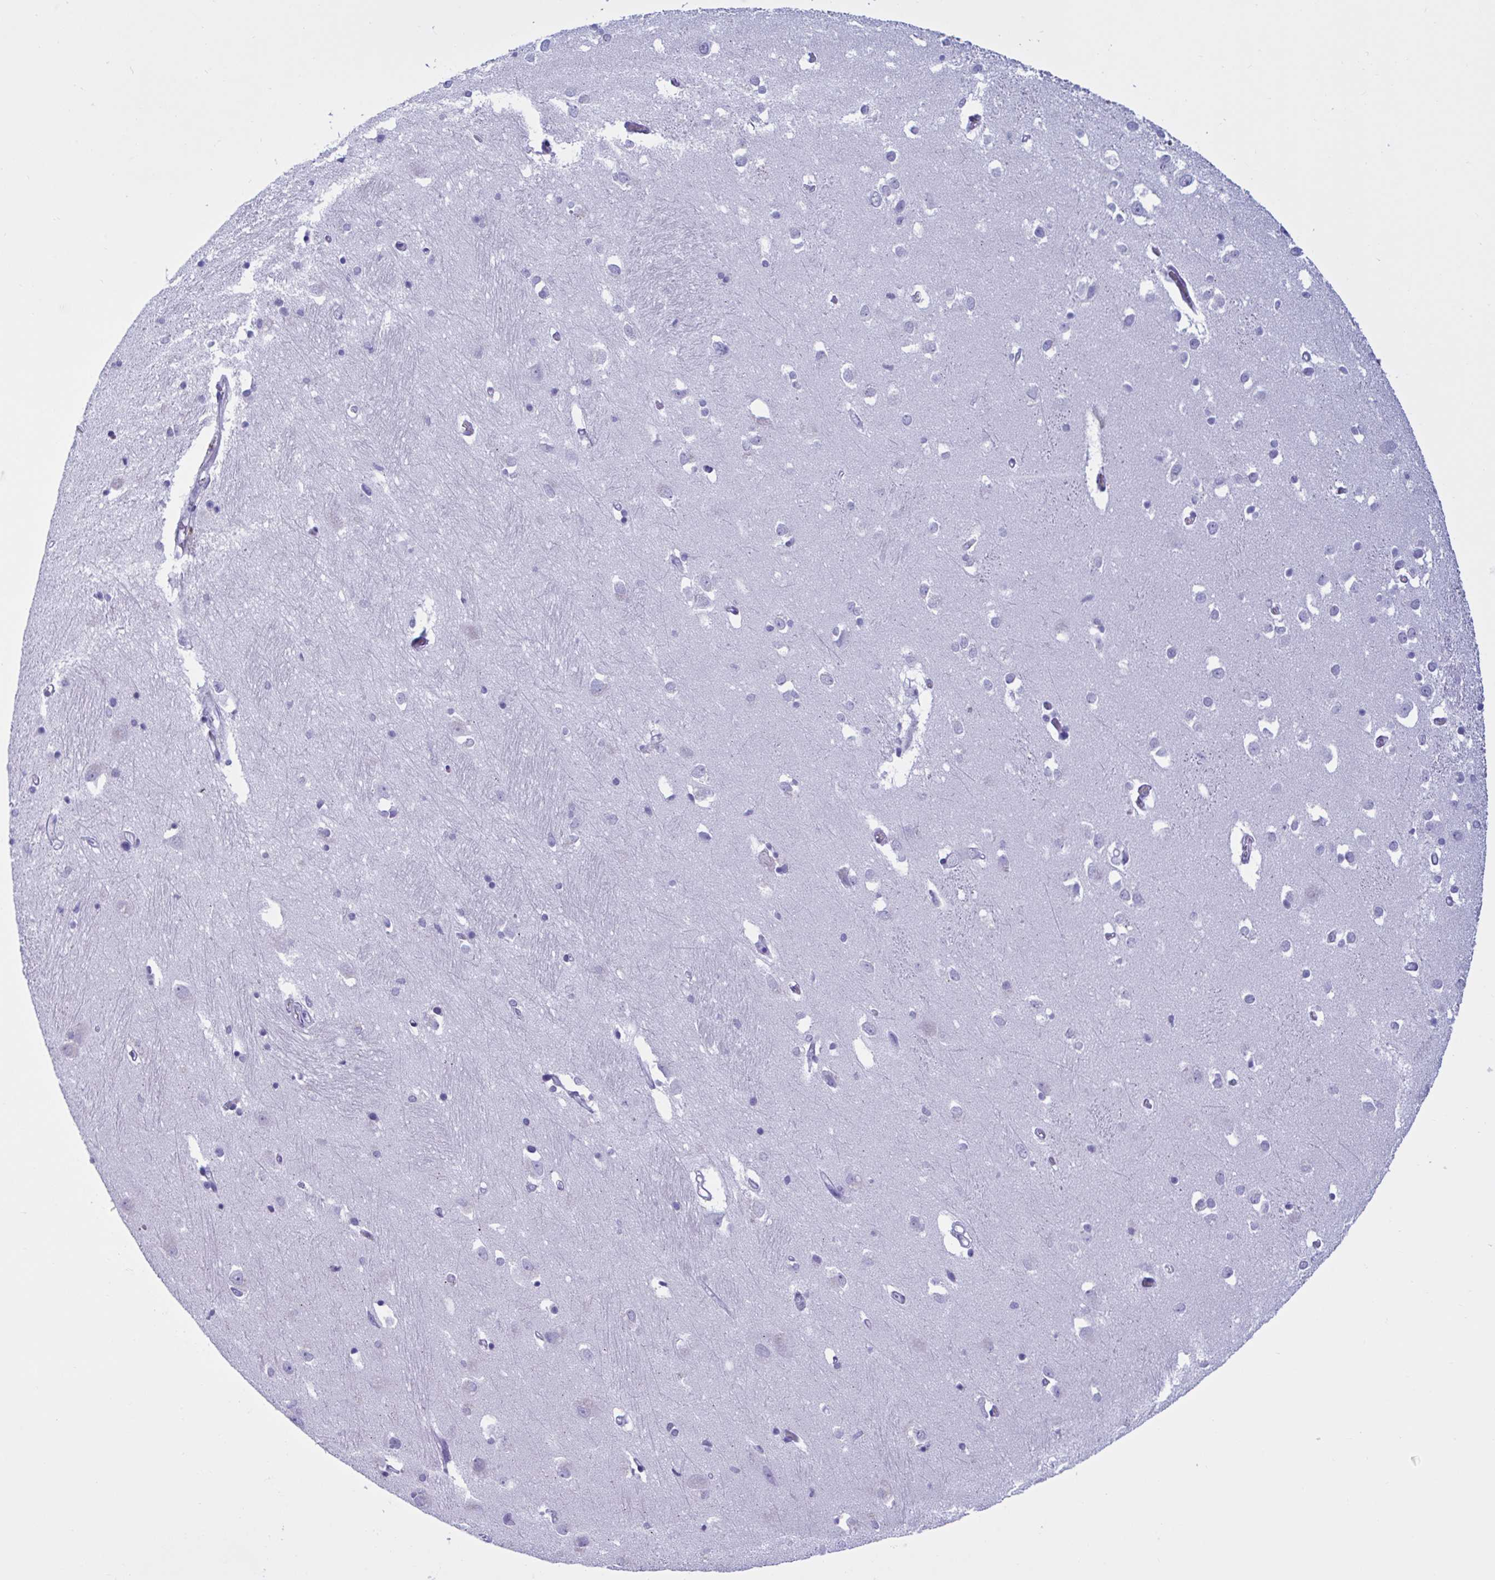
{"staining": {"intensity": "negative", "quantity": "none", "location": "none"}, "tissue": "caudate", "cell_type": "Glial cells", "image_type": "normal", "snomed": [{"axis": "morphology", "description": "Normal tissue, NOS"}, {"axis": "topography", "description": "Lateral ventricle wall"}, {"axis": "topography", "description": "Hippocampus"}], "caption": "Human caudate stained for a protein using immunohistochemistry demonstrates no staining in glial cells.", "gene": "MRGPRG", "patient": {"sex": "female", "age": 63}}